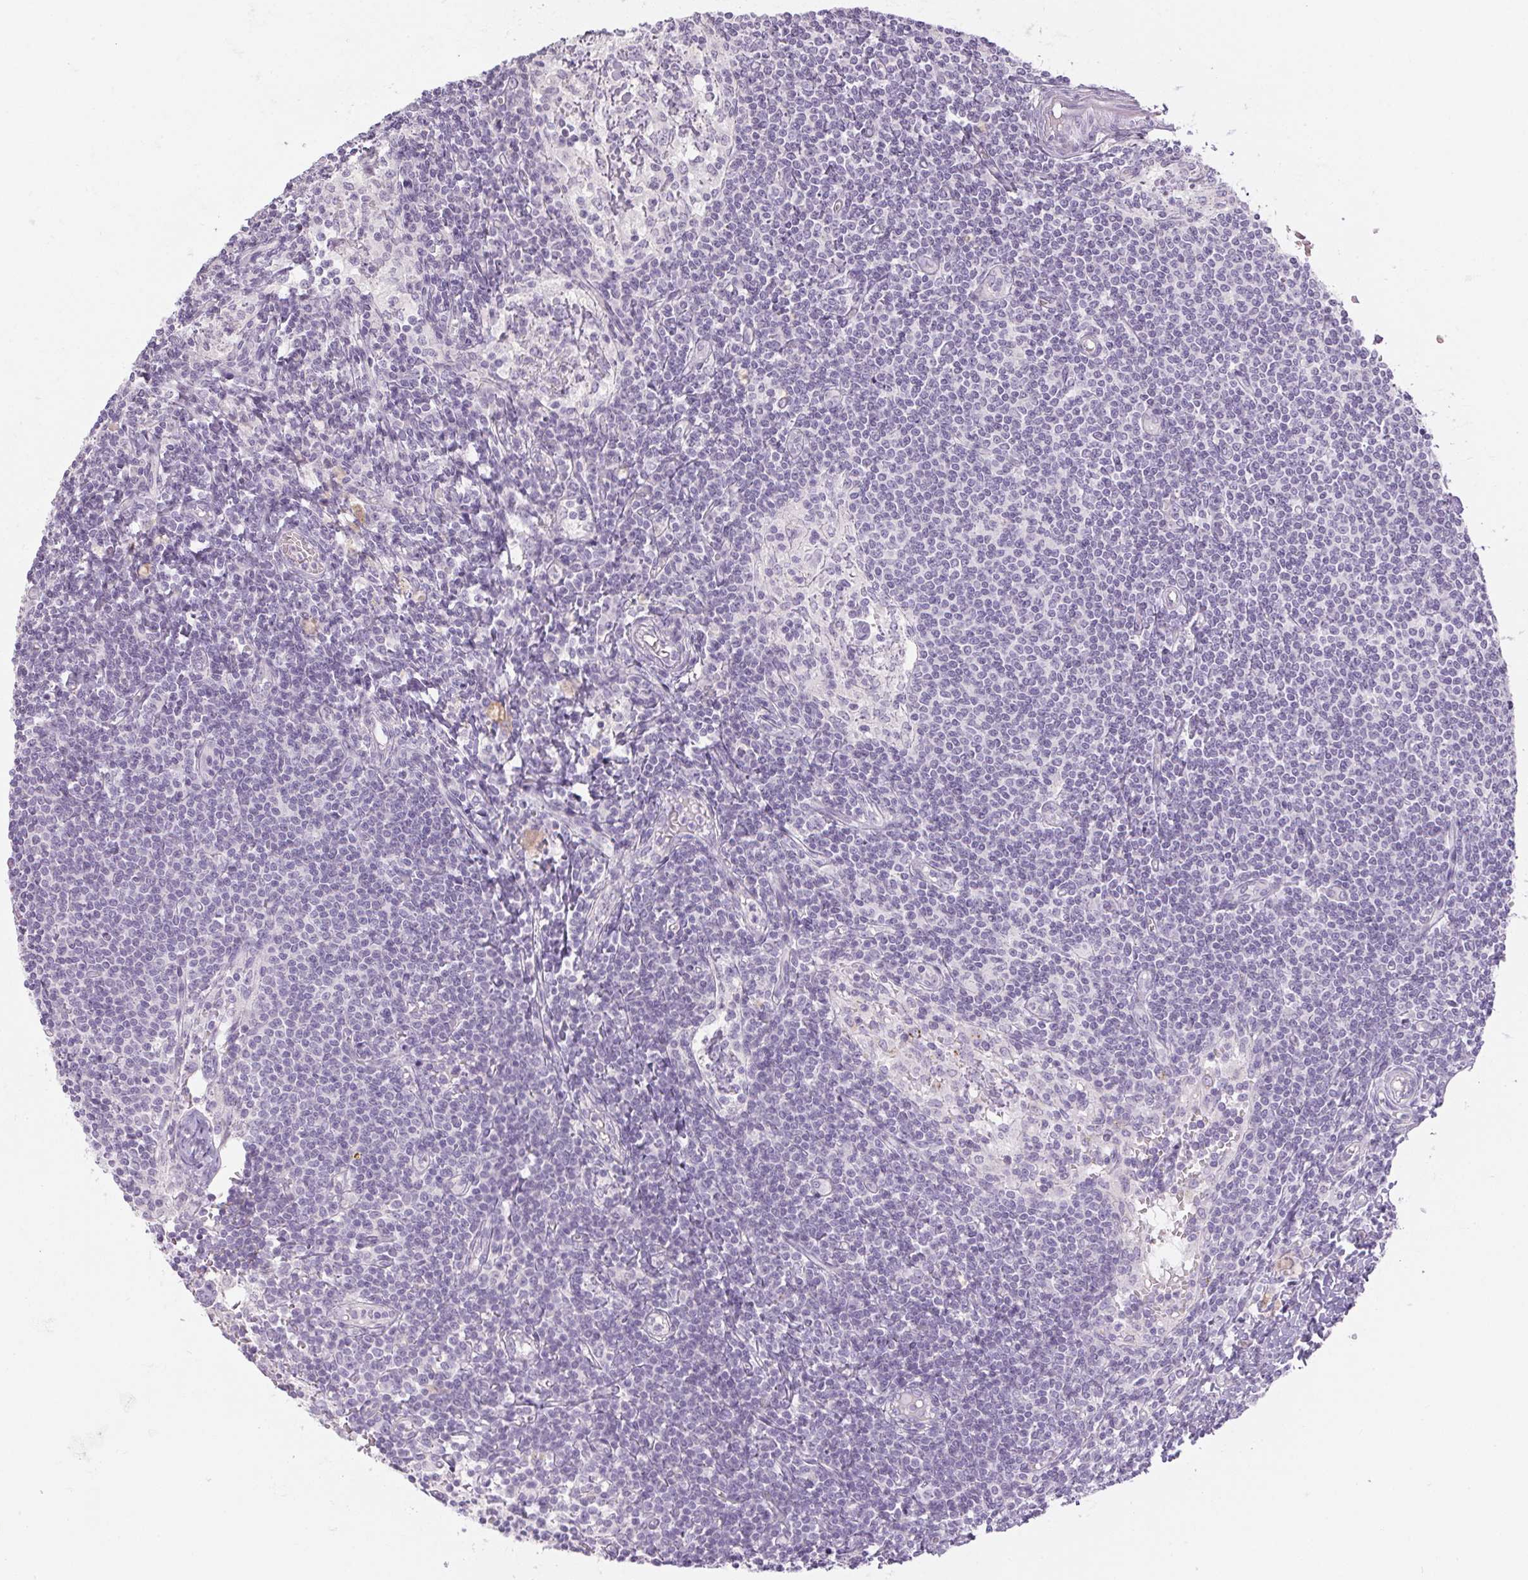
{"staining": {"intensity": "negative", "quantity": "none", "location": "none"}, "tissue": "lymph node", "cell_type": "Germinal center cells", "image_type": "normal", "snomed": [{"axis": "morphology", "description": "Normal tissue, NOS"}, {"axis": "topography", "description": "Lymph node"}], "caption": "Benign lymph node was stained to show a protein in brown. There is no significant staining in germinal center cells. Brightfield microscopy of immunohistochemistry stained with DAB (3,3'-diaminobenzidine) (brown) and hematoxylin (blue), captured at high magnification.", "gene": "CTCFL", "patient": {"sex": "female", "age": 69}}